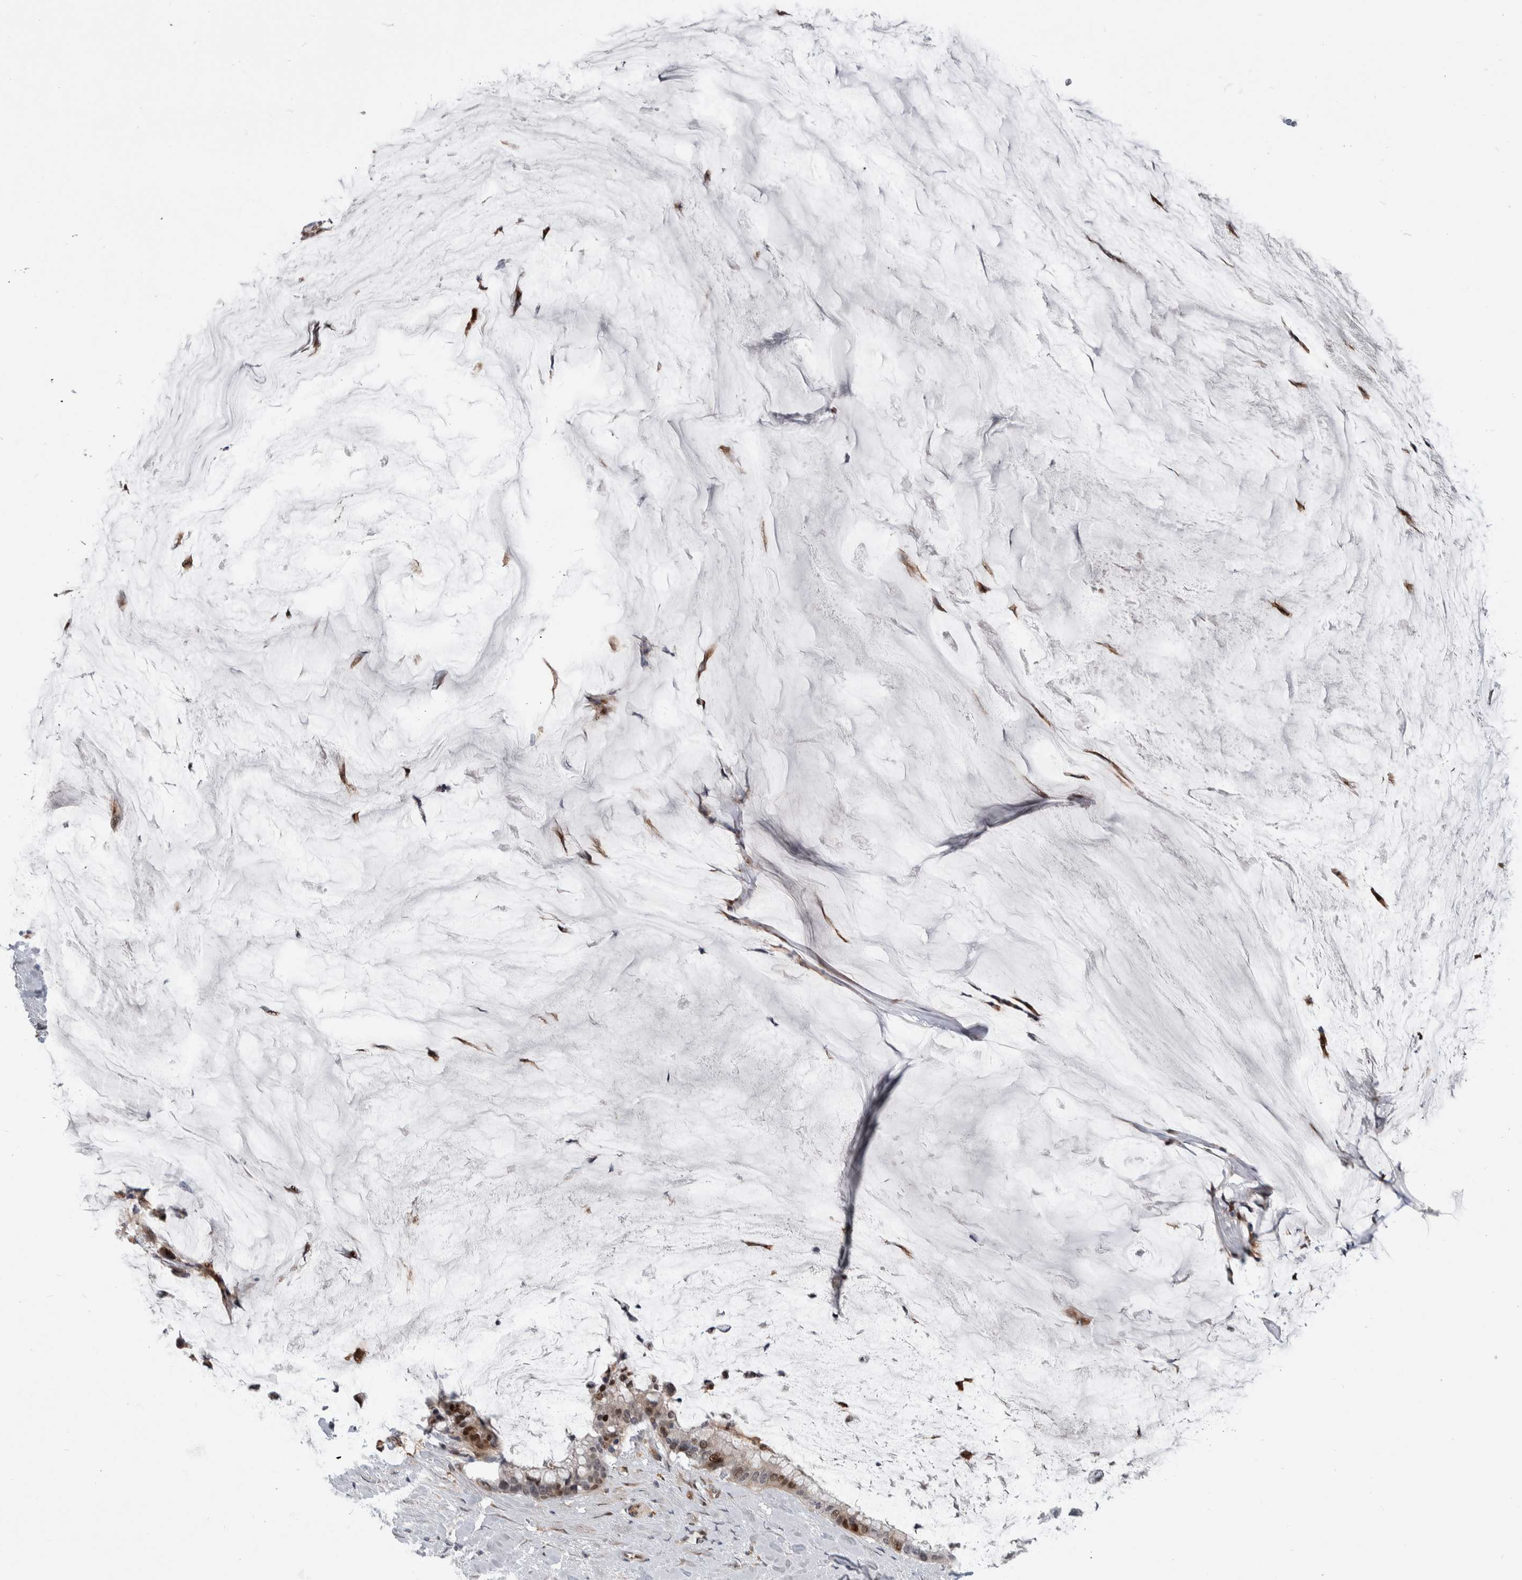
{"staining": {"intensity": "moderate", "quantity": "25%-75%", "location": "cytoplasmic/membranous,nuclear"}, "tissue": "pancreatic cancer", "cell_type": "Tumor cells", "image_type": "cancer", "snomed": [{"axis": "morphology", "description": "Adenocarcinoma, NOS"}, {"axis": "topography", "description": "Pancreas"}], "caption": "Immunohistochemical staining of pancreatic adenocarcinoma reveals moderate cytoplasmic/membranous and nuclear protein staining in about 25%-75% of tumor cells.", "gene": "MSL1", "patient": {"sex": "male", "age": 41}}